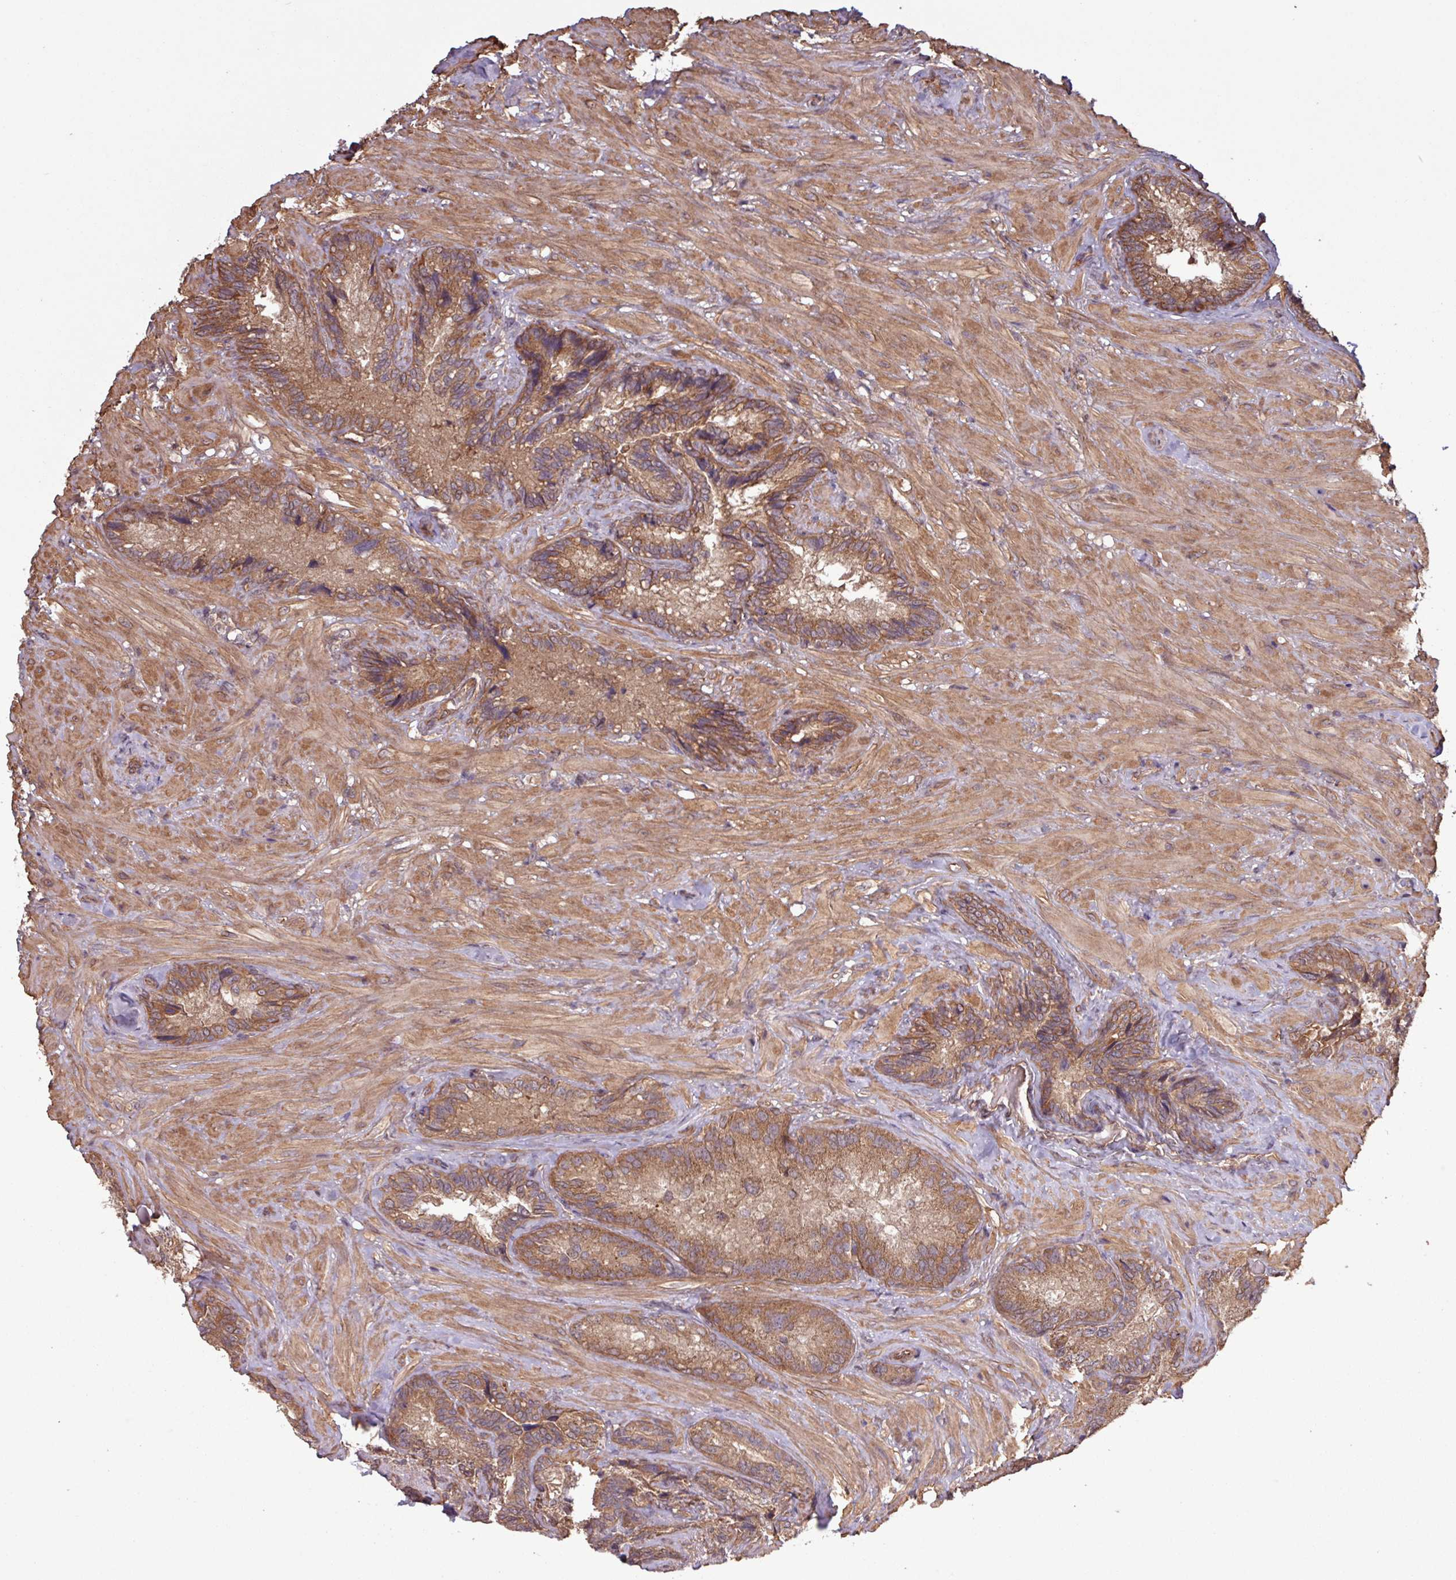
{"staining": {"intensity": "moderate", "quantity": ">75%", "location": "cytoplasmic/membranous"}, "tissue": "seminal vesicle", "cell_type": "Glandular cells", "image_type": "normal", "snomed": [{"axis": "morphology", "description": "Normal tissue, NOS"}, {"axis": "topography", "description": "Seminal veicle"}], "caption": "The micrograph exhibits staining of unremarkable seminal vesicle, revealing moderate cytoplasmic/membranous protein expression (brown color) within glandular cells. The protein of interest is stained brown, and the nuclei are stained in blue (DAB (3,3'-diaminobenzidine) IHC with brightfield microscopy, high magnification).", "gene": "TRABD2A", "patient": {"sex": "male", "age": 62}}